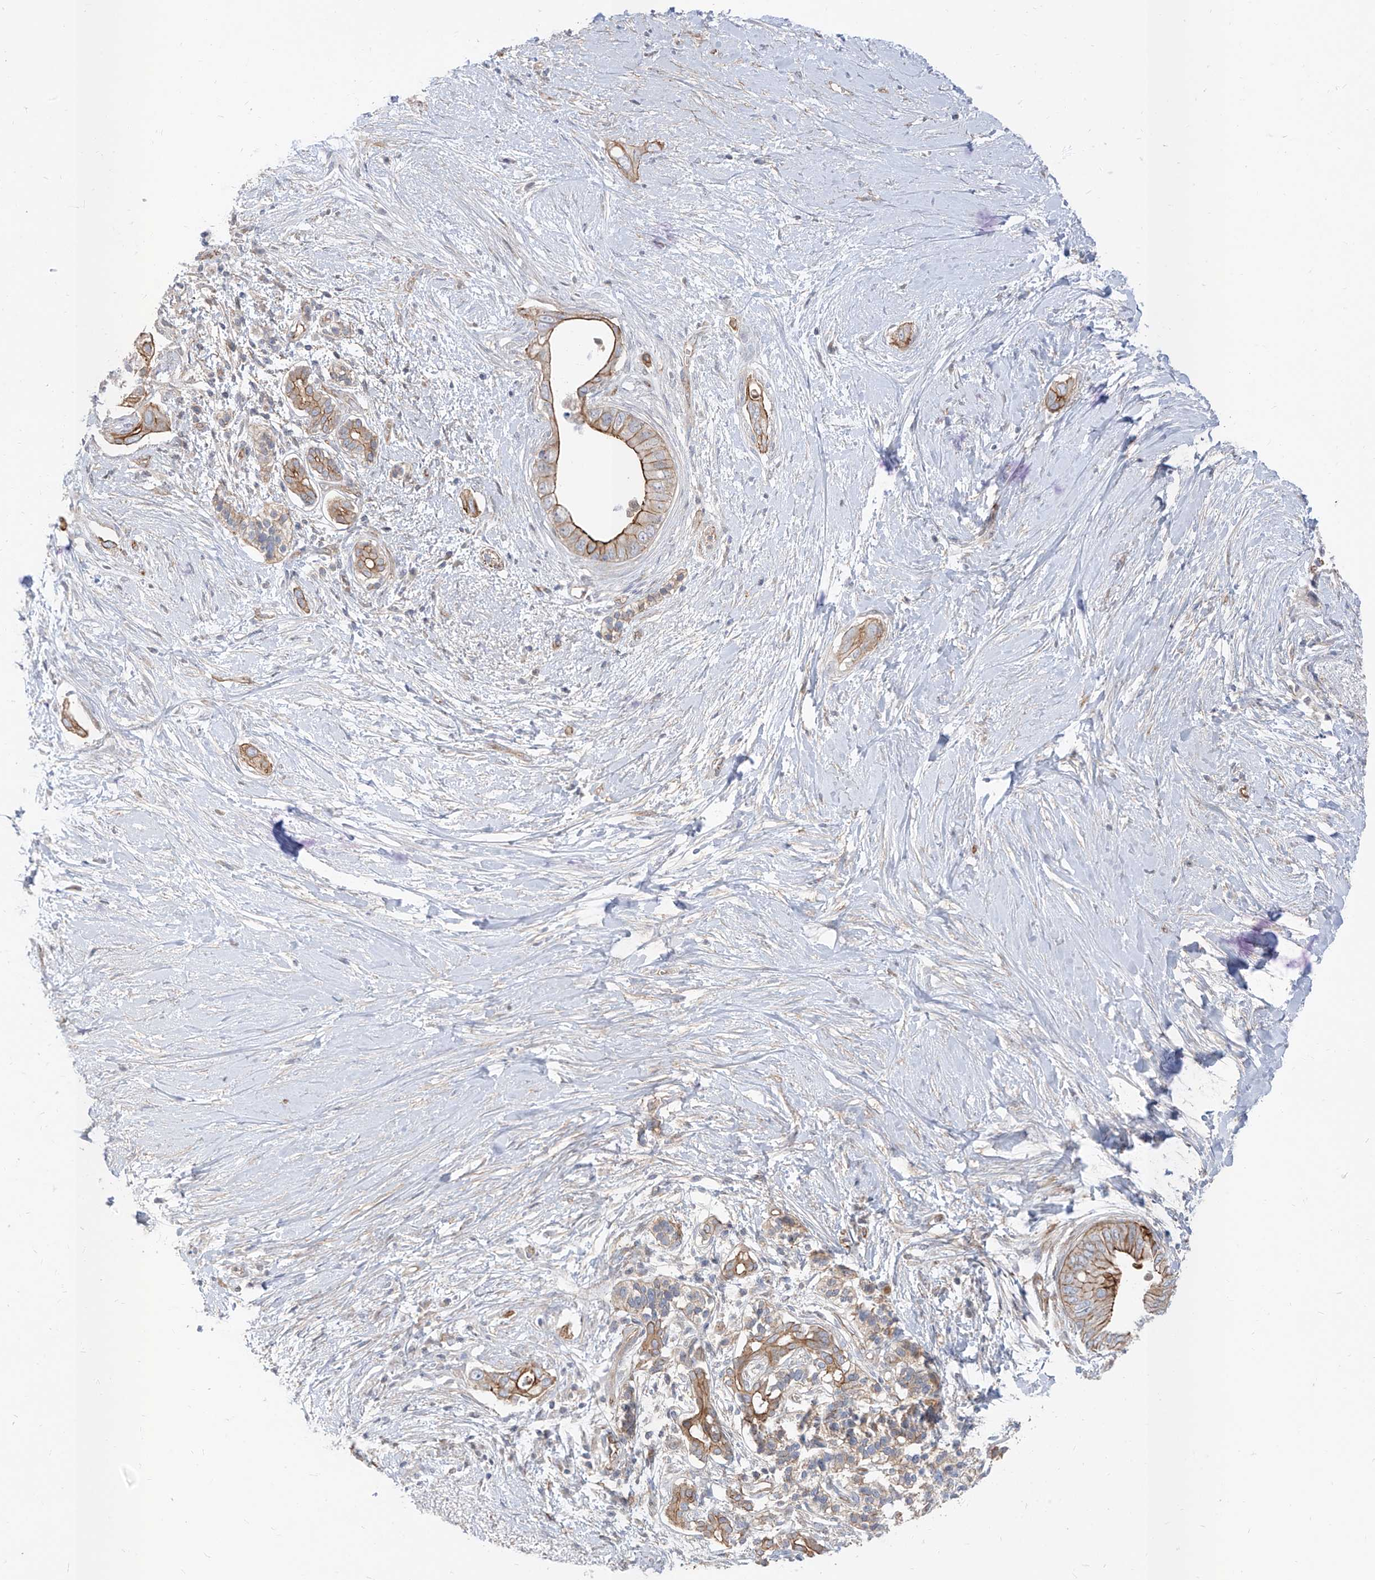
{"staining": {"intensity": "moderate", "quantity": "25%-75%", "location": "cytoplasmic/membranous"}, "tissue": "pancreatic cancer", "cell_type": "Tumor cells", "image_type": "cancer", "snomed": [{"axis": "morphology", "description": "Normal tissue, NOS"}, {"axis": "morphology", "description": "Adenocarcinoma, NOS"}, {"axis": "topography", "description": "Pancreas"}, {"axis": "topography", "description": "Peripheral nerve tissue"}], "caption": "A high-resolution image shows immunohistochemistry (IHC) staining of pancreatic cancer (adenocarcinoma), which shows moderate cytoplasmic/membranous positivity in approximately 25%-75% of tumor cells. Nuclei are stained in blue.", "gene": "EPHX4", "patient": {"sex": "male", "age": 59}}